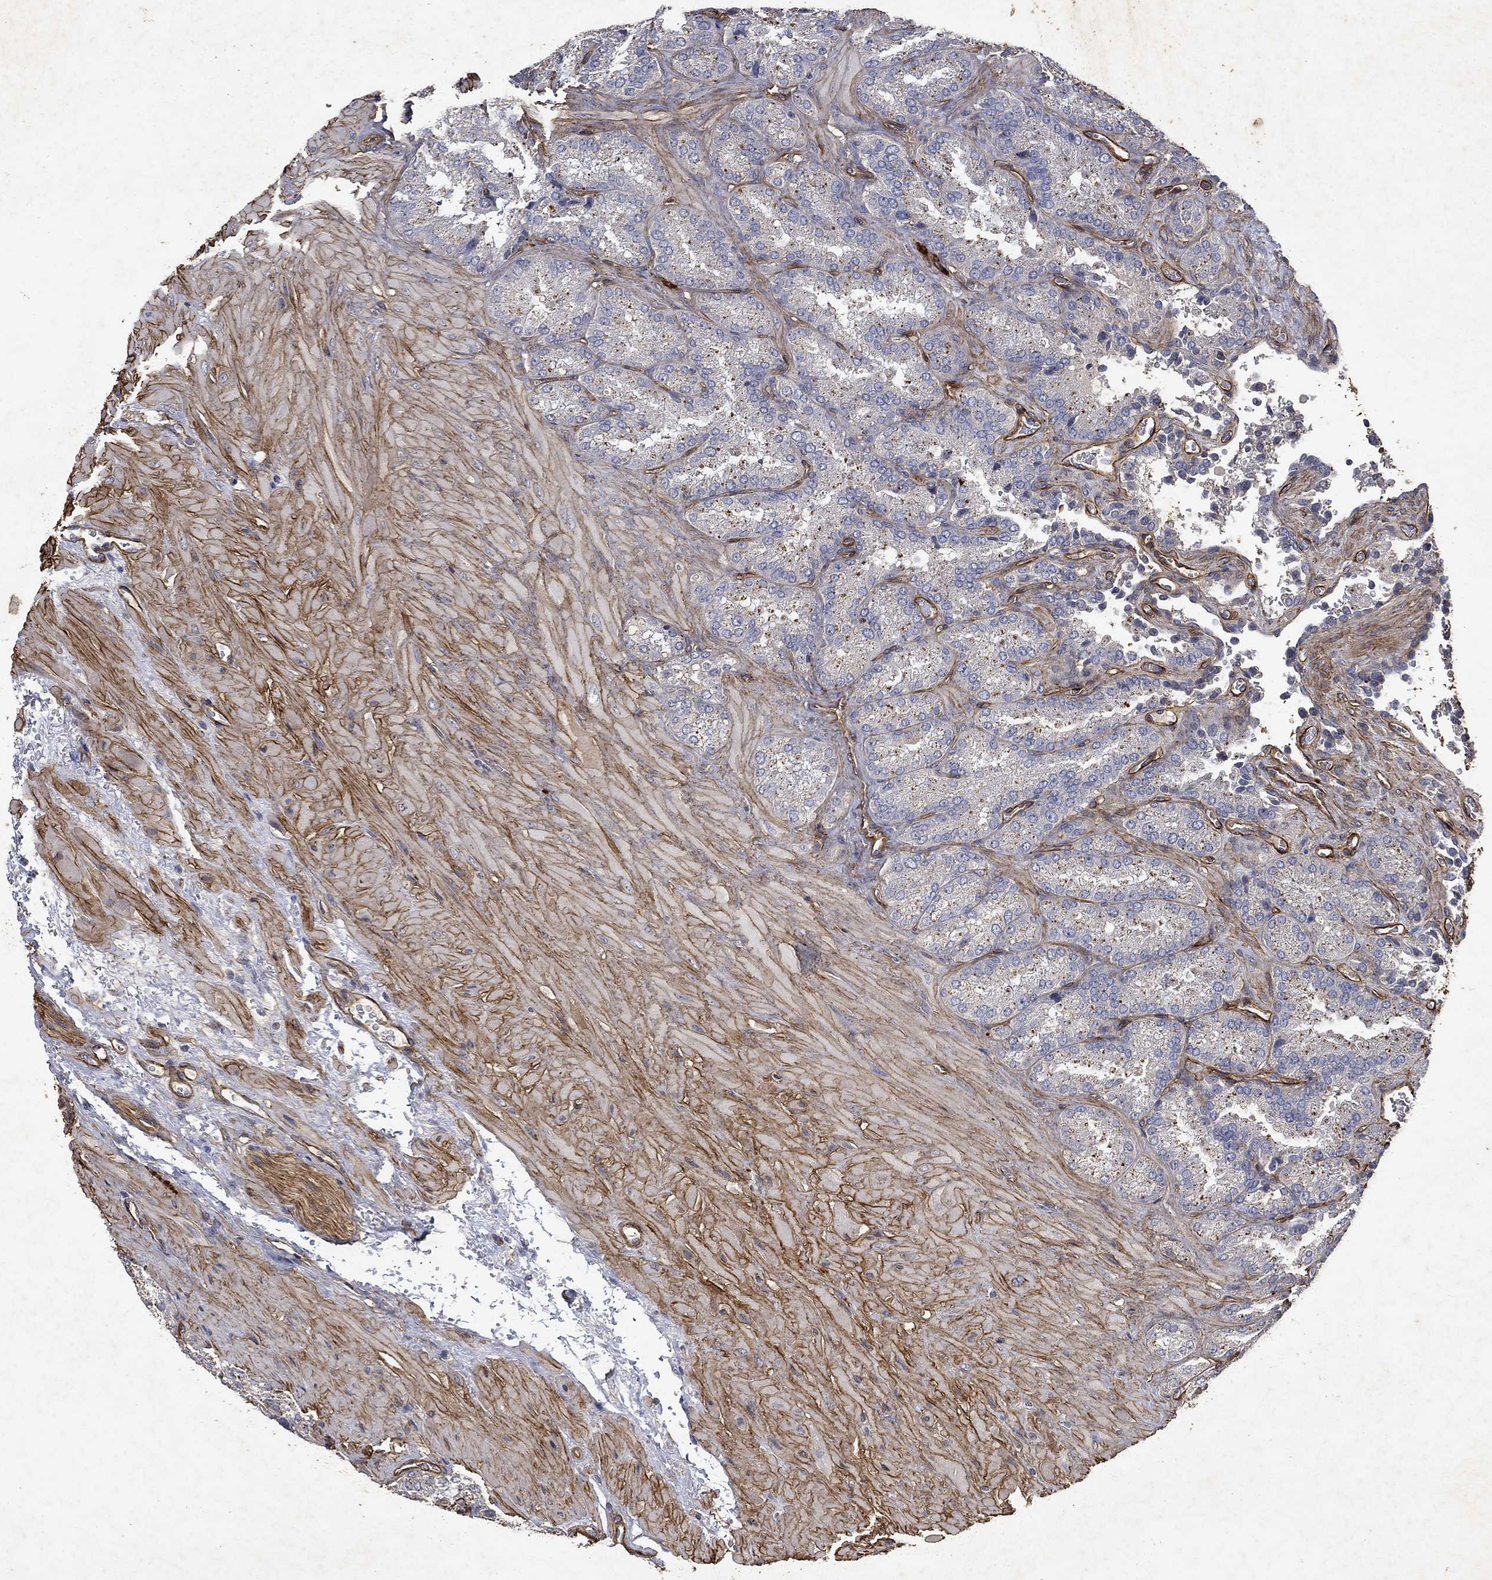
{"staining": {"intensity": "negative", "quantity": "none", "location": "none"}, "tissue": "seminal vesicle", "cell_type": "Glandular cells", "image_type": "normal", "snomed": [{"axis": "morphology", "description": "Normal tissue, NOS"}, {"axis": "topography", "description": "Seminal veicle"}], "caption": "The immunohistochemistry (IHC) photomicrograph has no significant expression in glandular cells of seminal vesicle.", "gene": "COL4A2", "patient": {"sex": "male", "age": 37}}